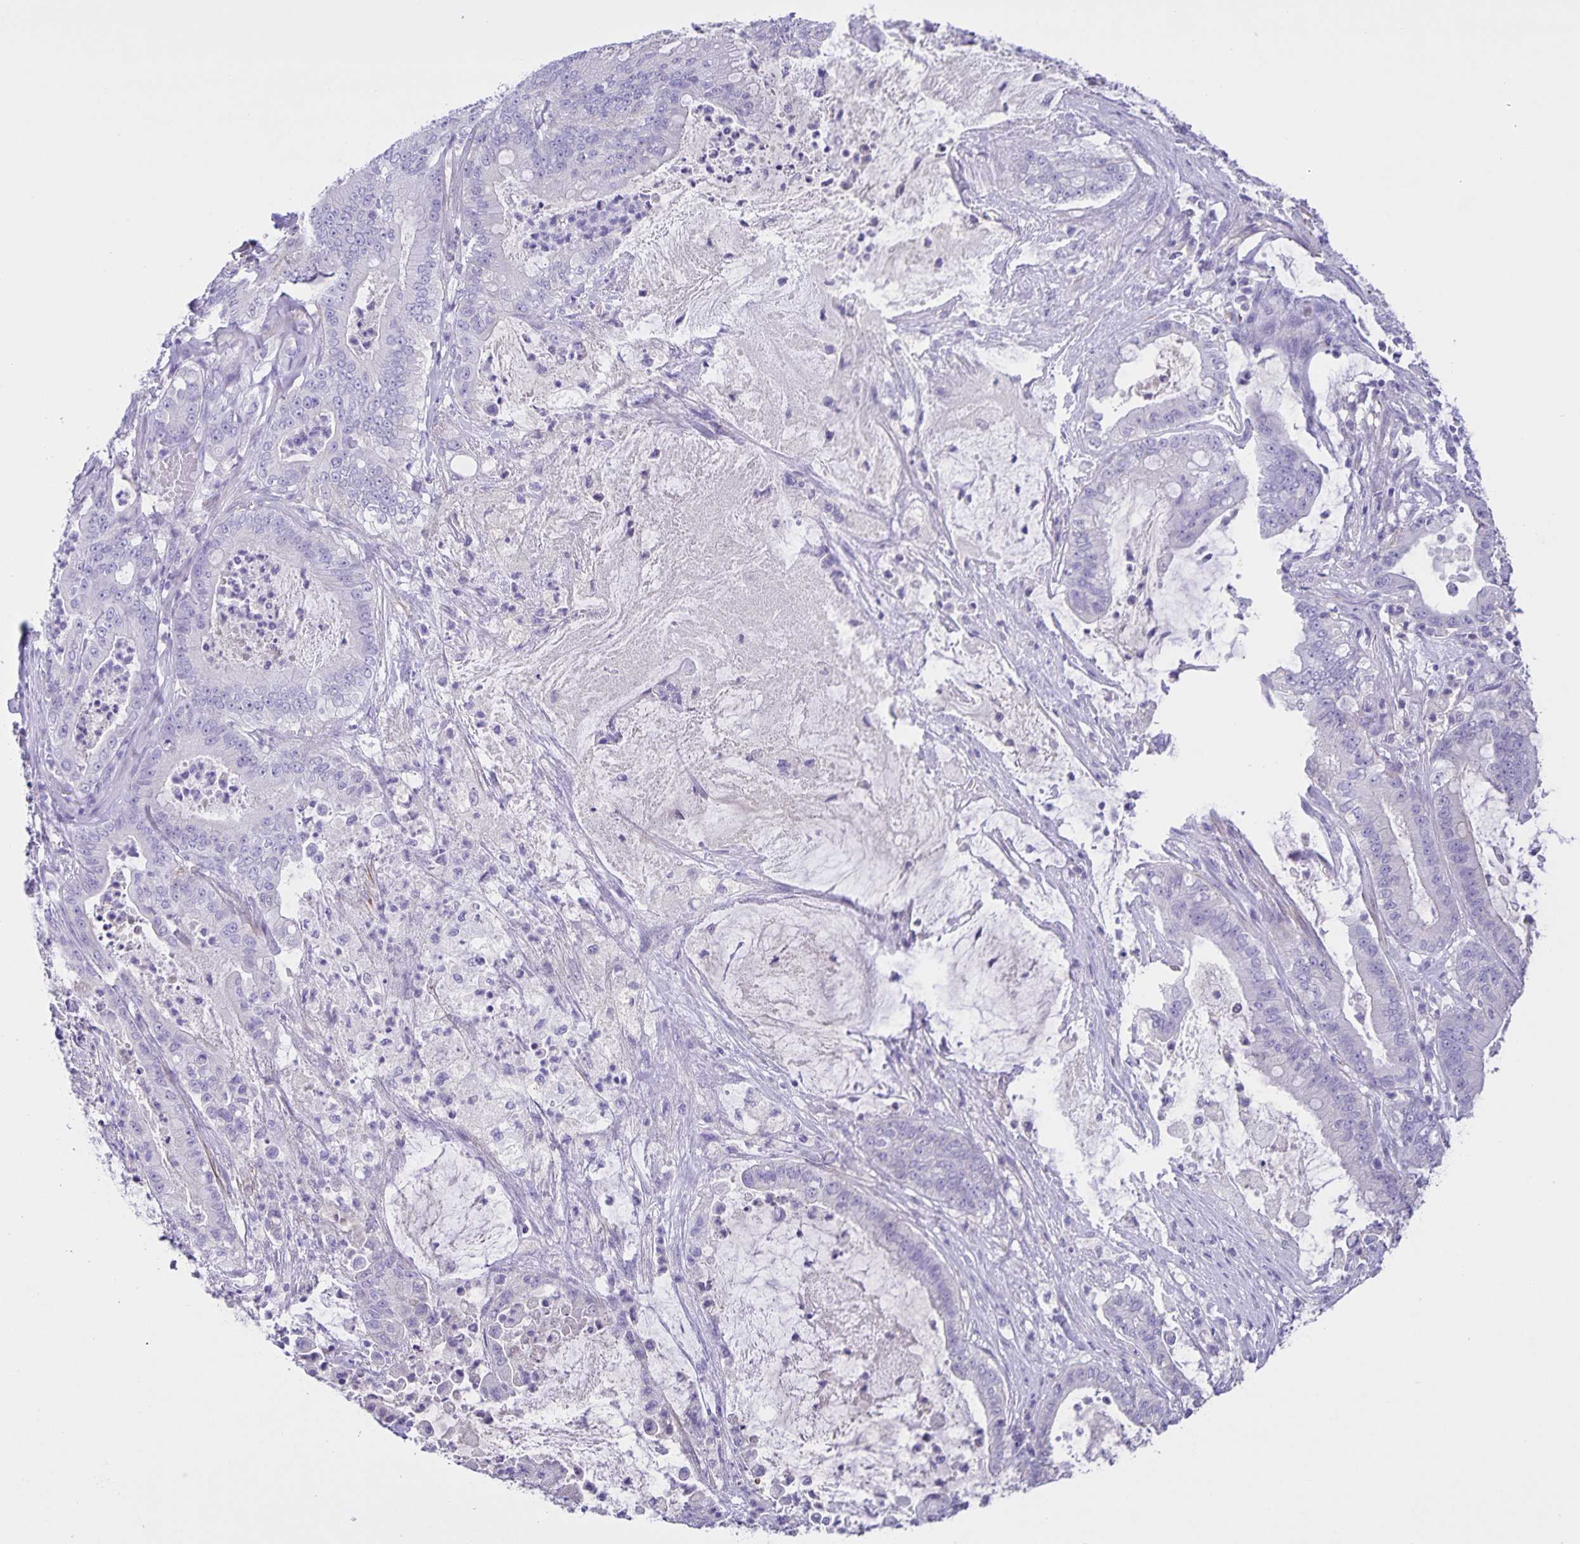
{"staining": {"intensity": "negative", "quantity": "none", "location": "none"}, "tissue": "pancreatic cancer", "cell_type": "Tumor cells", "image_type": "cancer", "snomed": [{"axis": "morphology", "description": "Adenocarcinoma, NOS"}, {"axis": "topography", "description": "Pancreas"}], "caption": "This is an immunohistochemistry (IHC) image of human pancreatic cancer. There is no positivity in tumor cells.", "gene": "UBQLN3", "patient": {"sex": "male", "age": 71}}